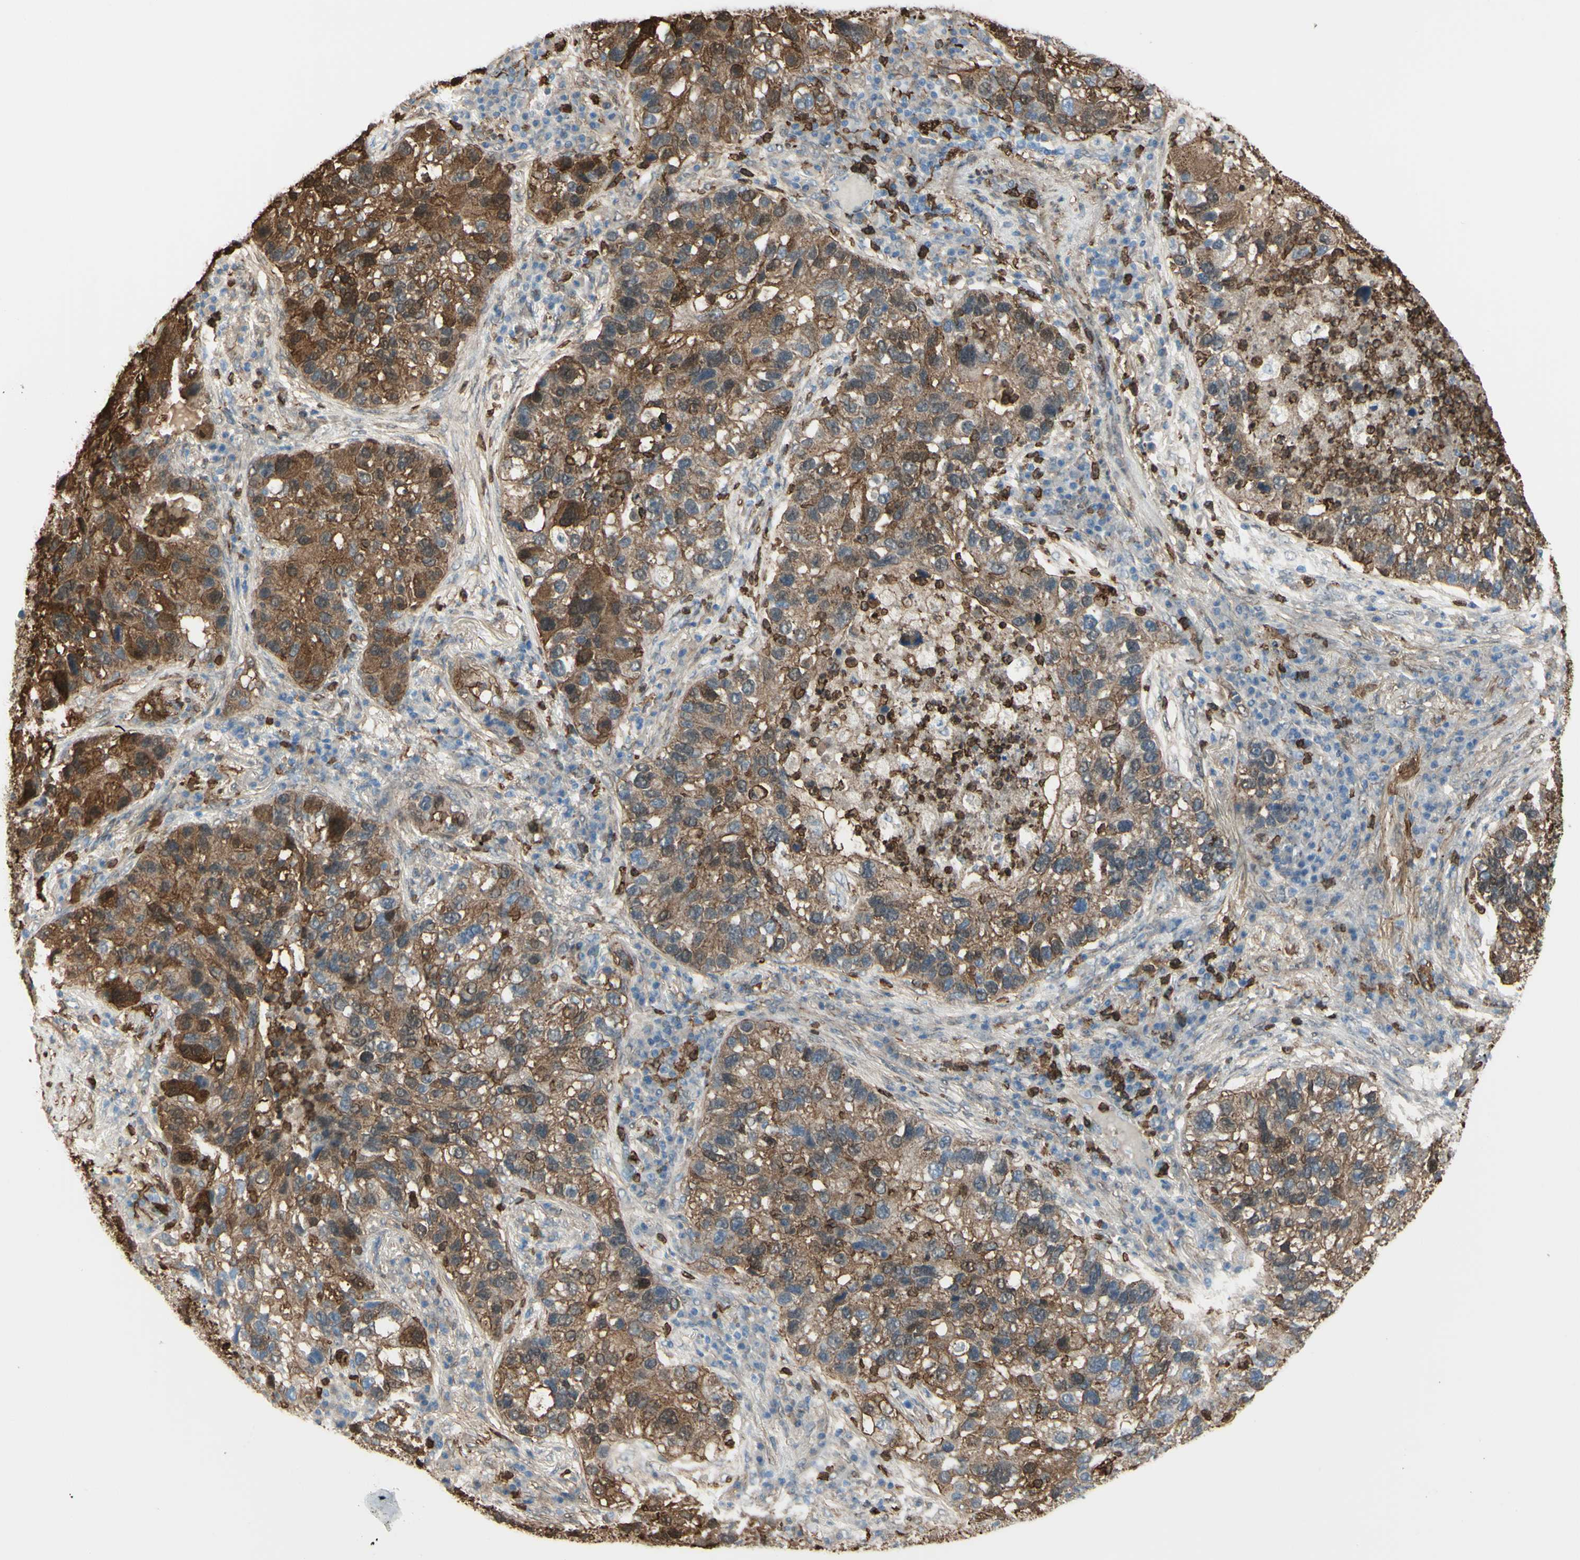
{"staining": {"intensity": "moderate", "quantity": ">75%", "location": "cytoplasmic/membranous"}, "tissue": "lung cancer", "cell_type": "Tumor cells", "image_type": "cancer", "snomed": [{"axis": "morphology", "description": "Normal tissue, NOS"}, {"axis": "morphology", "description": "Adenocarcinoma, NOS"}, {"axis": "topography", "description": "Bronchus"}, {"axis": "topography", "description": "Lung"}], "caption": "Immunohistochemistry image of neoplastic tissue: human adenocarcinoma (lung) stained using IHC exhibits medium levels of moderate protein expression localized specifically in the cytoplasmic/membranous of tumor cells, appearing as a cytoplasmic/membranous brown color.", "gene": "GSN", "patient": {"sex": "male", "age": 54}}